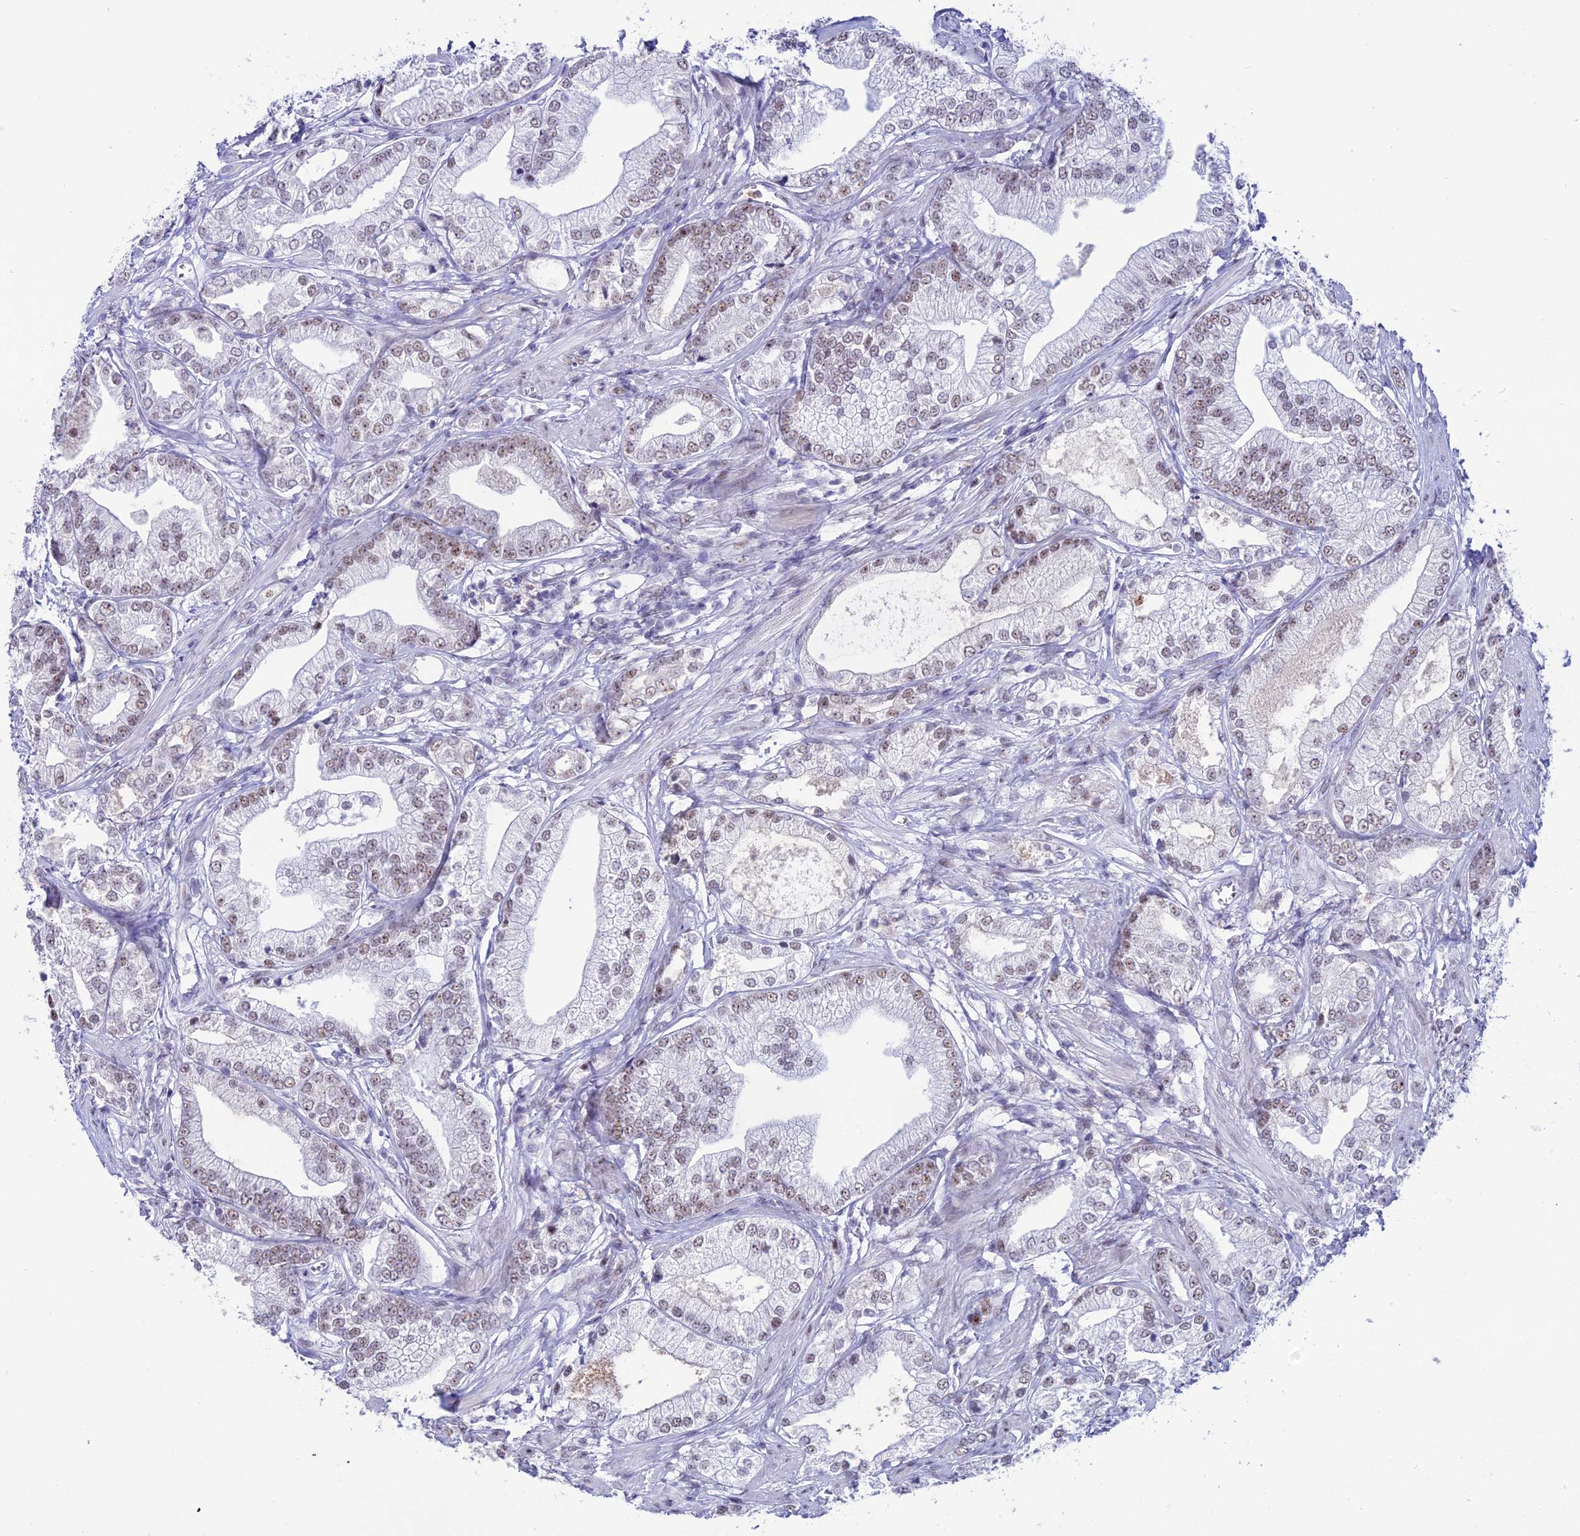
{"staining": {"intensity": "weak", "quantity": ">75%", "location": "nuclear"}, "tissue": "prostate cancer", "cell_type": "Tumor cells", "image_type": "cancer", "snomed": [{"axis": "morphology", "description": "Adenocarcinoma, High grade"}, {"axis": "topography", "description": "Prostate"}], "caption": "Human adenocarcinoma (high-grade) (prostate) stained with a protein marker shows weak staining in tumor cells.", "gene": "MFSD2B", "patient": {"sex": "male", "age": 50}}